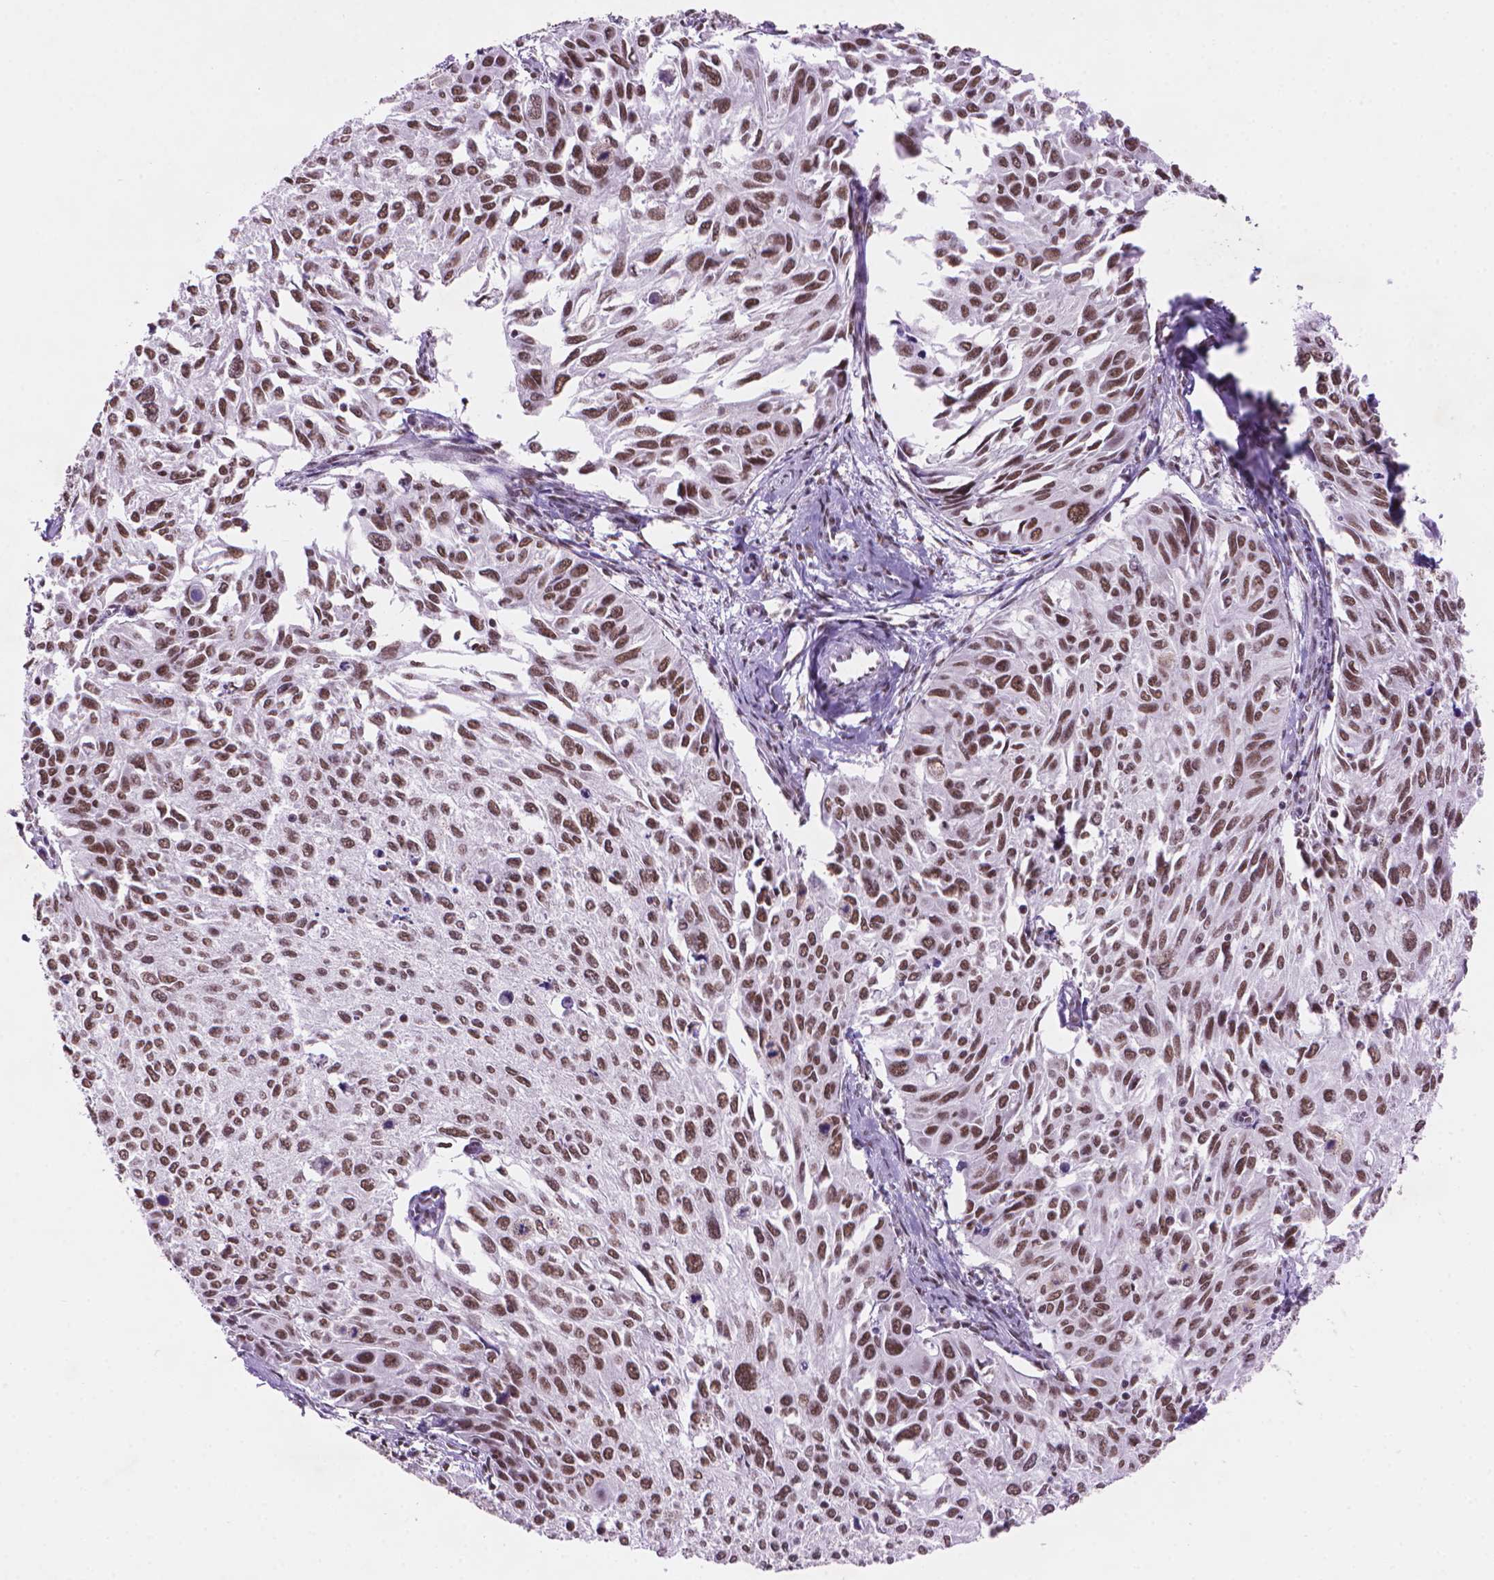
{"staining": {"intensity": "moderate", "quantity": ">75%", "location": "nuclear"}, "tissue": "cervical cancer", "cell_type": "Tumor cells", "image_type": "cancer", "snomed": [{"axis": "morphology", "description": "Squamous cell carcinoma, NOS"}, {"axis": "topography", "description": "Cervix"}], "caption": "This histopathology image reveals cervical cancer stained with IHC to label a protein in brown. The nuclear of tumor cells show moderate positivity for the protein. Nuclei are counter-stained blue.", "gene": "RPA4", "patient": {"sex": "female", "age": 50}}